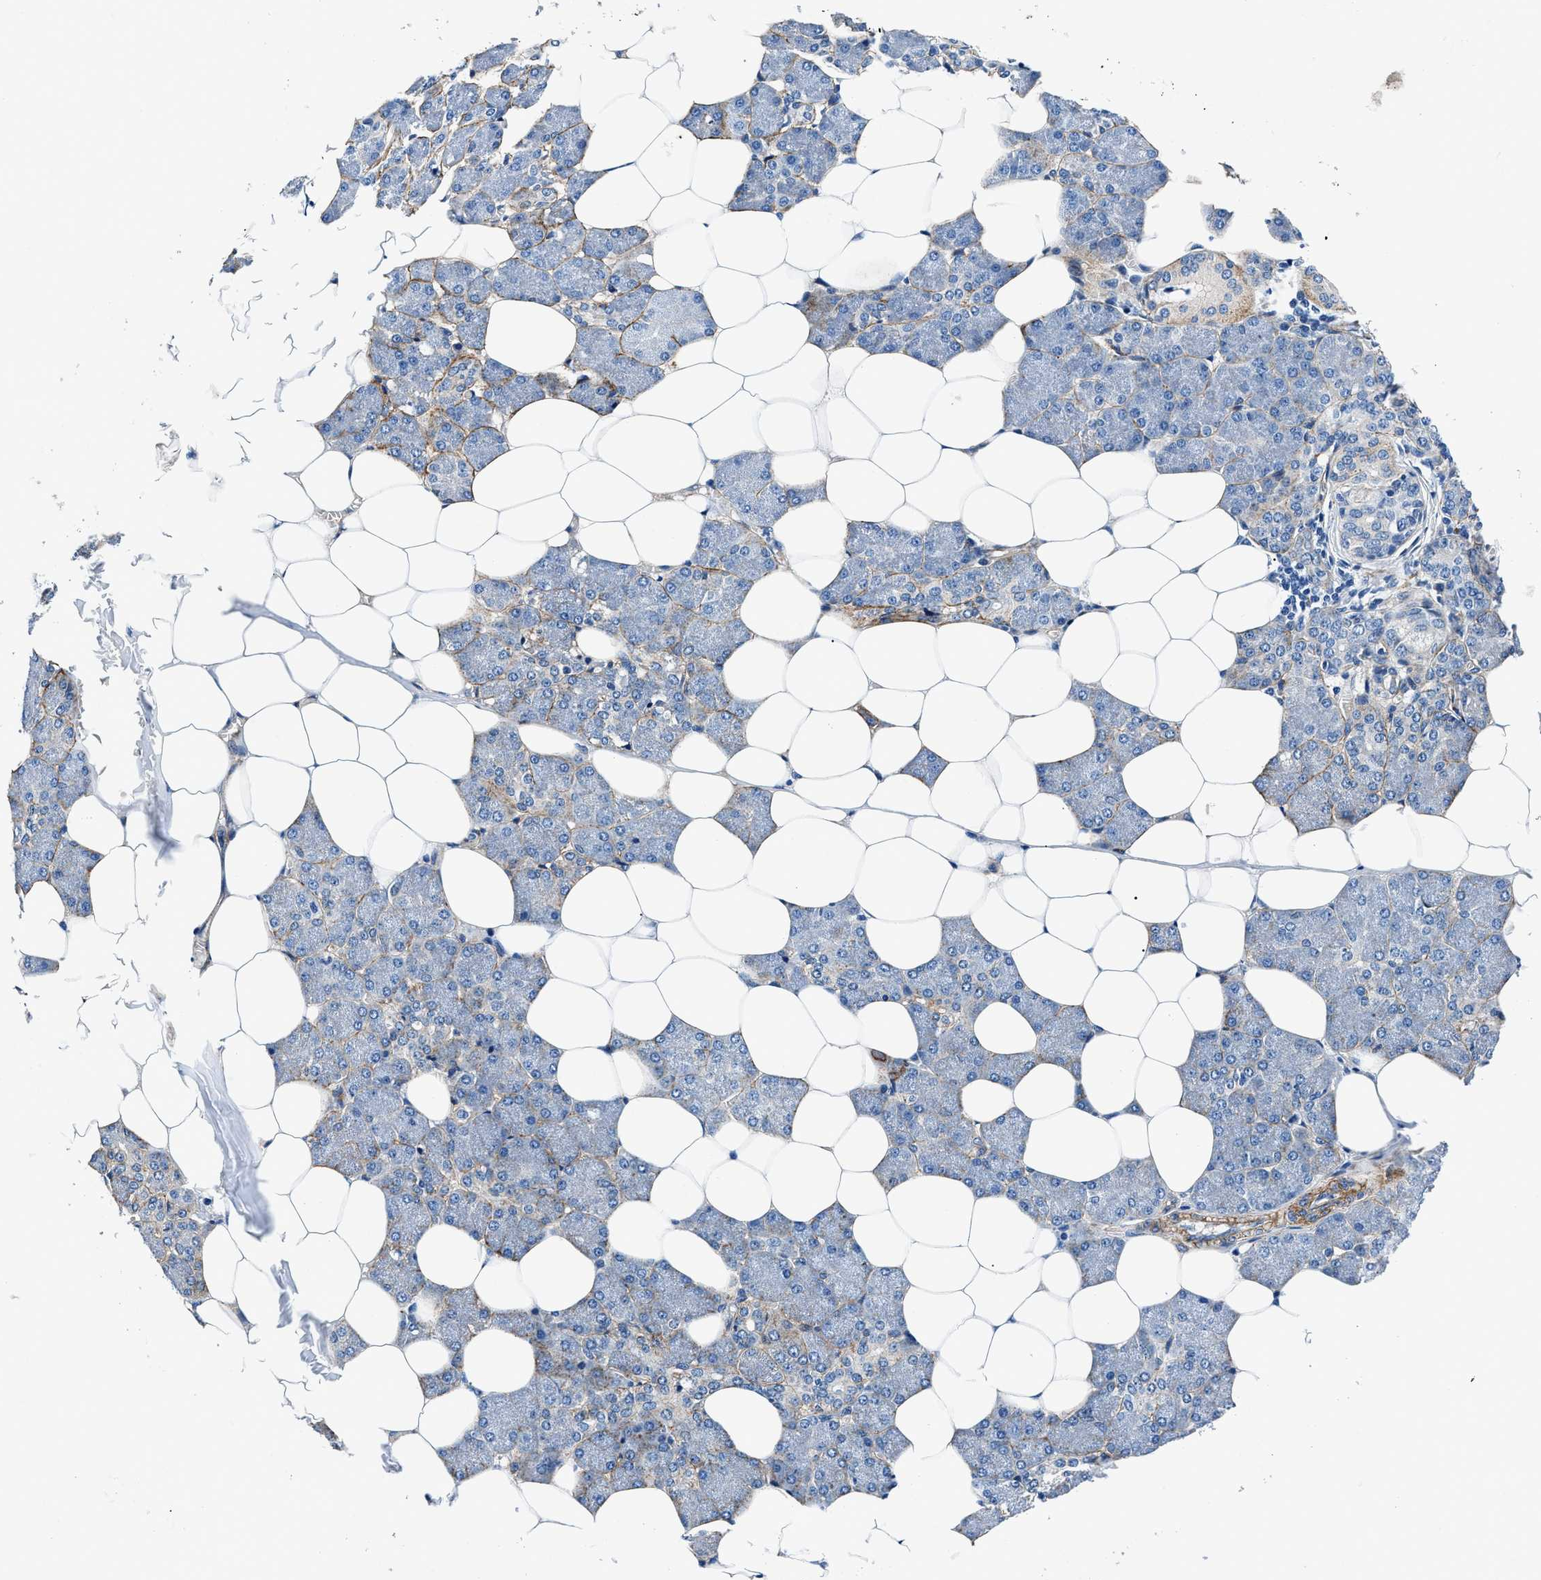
{"staining": {"intensity": "negative", "quantity": "none", "location": "none"}, "tissue": "salivary gland", "cell_type": "Glandular cells", "image_type": "normal", "snomed": [{"axis": "morphology", "description": "Normal tissue, NOS"}, {"axis": "morphology", "description": "Adenoma, NOS"}, {"axis": "topography", "description": "Salivary gland"}], "caption": "The photomicrograph reveals no staining of glandular cells in normal salivary gland. Nuclei are stained in blue.", "gene": "DAG1", "patient": {"sex": "female", "age": 32}}